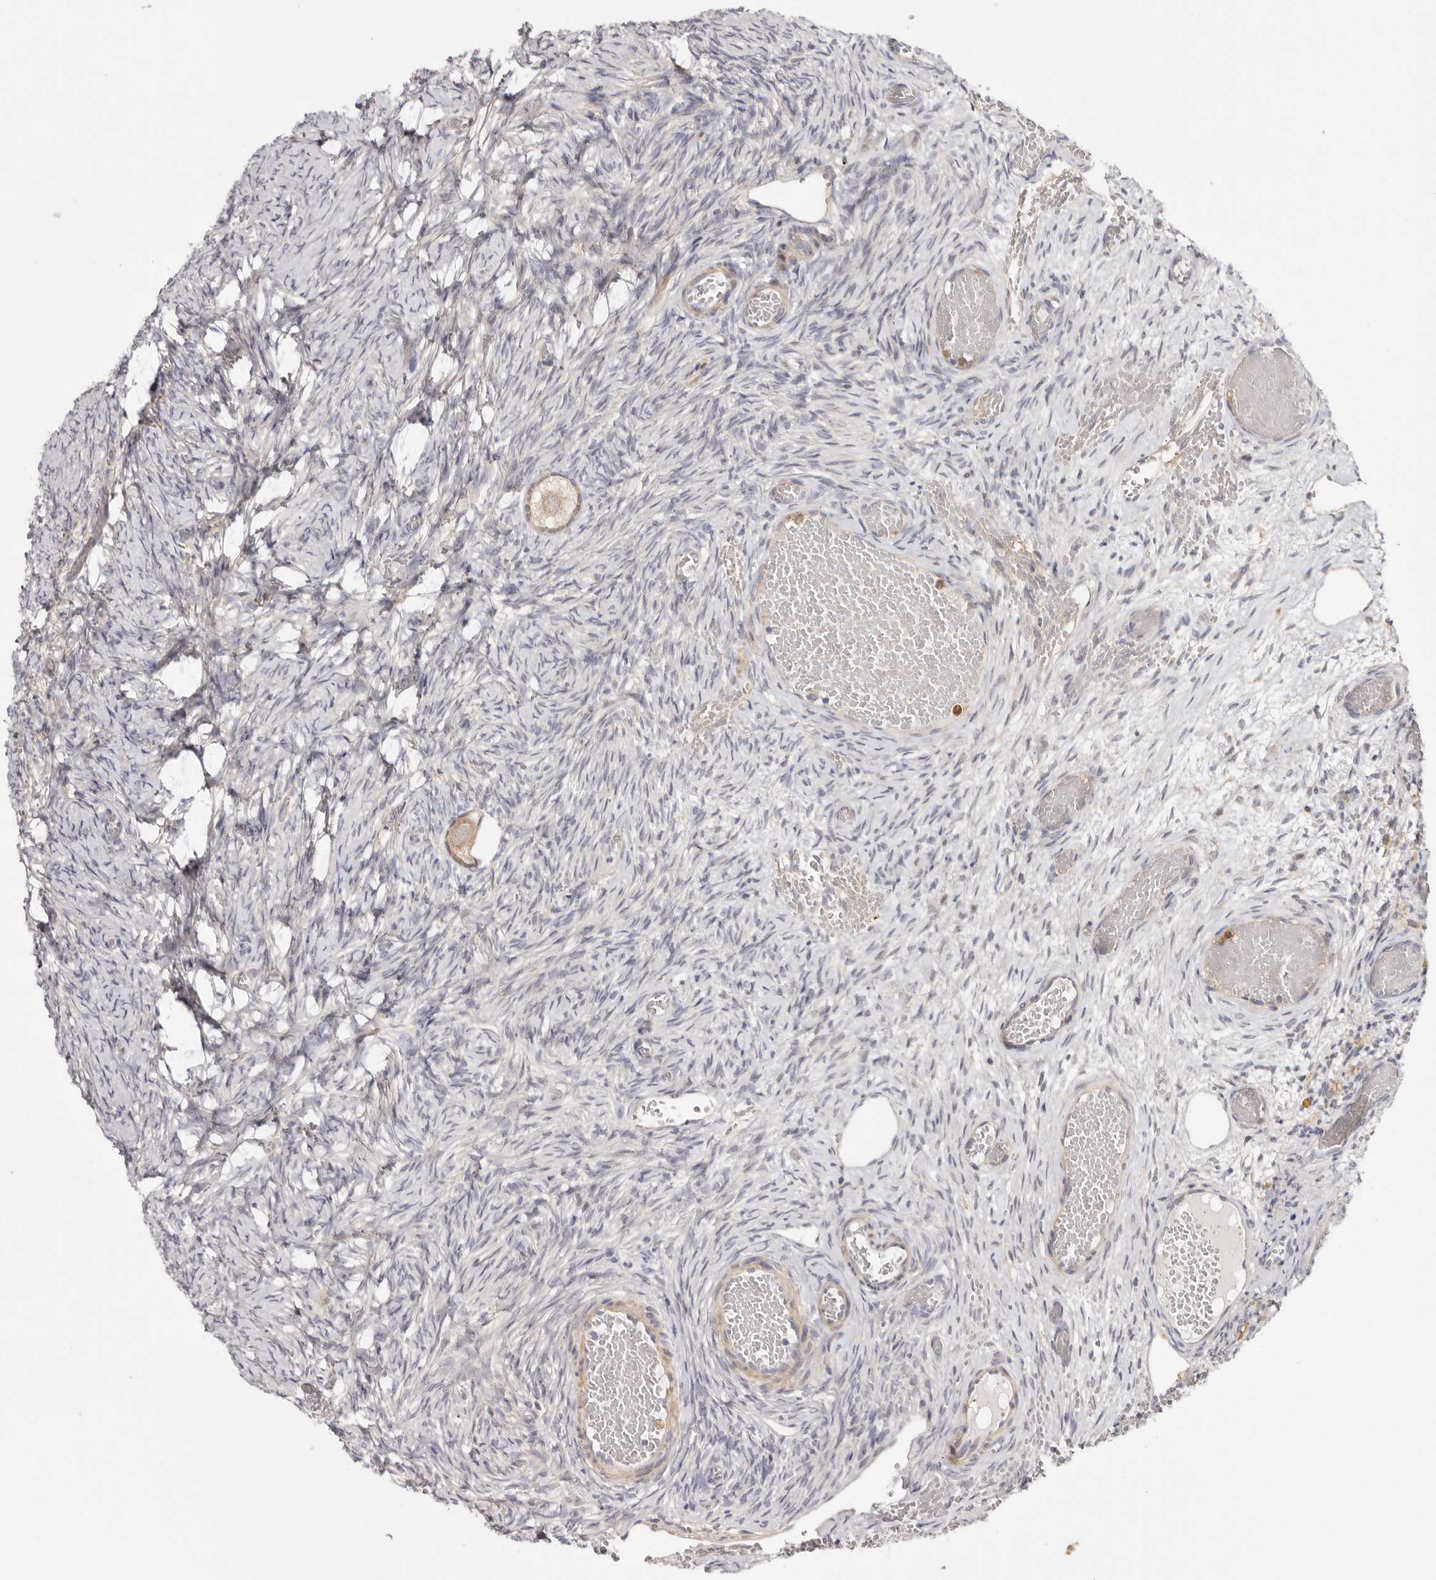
{"staining": {"intensity": "weak", "quantity": "25%-75%", "location": "cytoplasmic/membranous"}, "tissue": "ovary", "cell_type": "Follicle cells", "image_type": "normal", "snomed": [{"axis": "morphology", "description": "Adenocarcinoma, NOS"}, {"axis": "topography", "description": "Endometrium"}], "caption": "Immunohistochemistry (IHC) image of unremarkable ovary: ovary stained using immunohistochemistry reveals low levels of weak protein expression localized specifically in the cytoplasmic/membranous of follicle cells, appearing as a cytoplasmic/membranous brown color.", "gene": "MSRB2", "patient": {"sex": "female", "age": 32}}